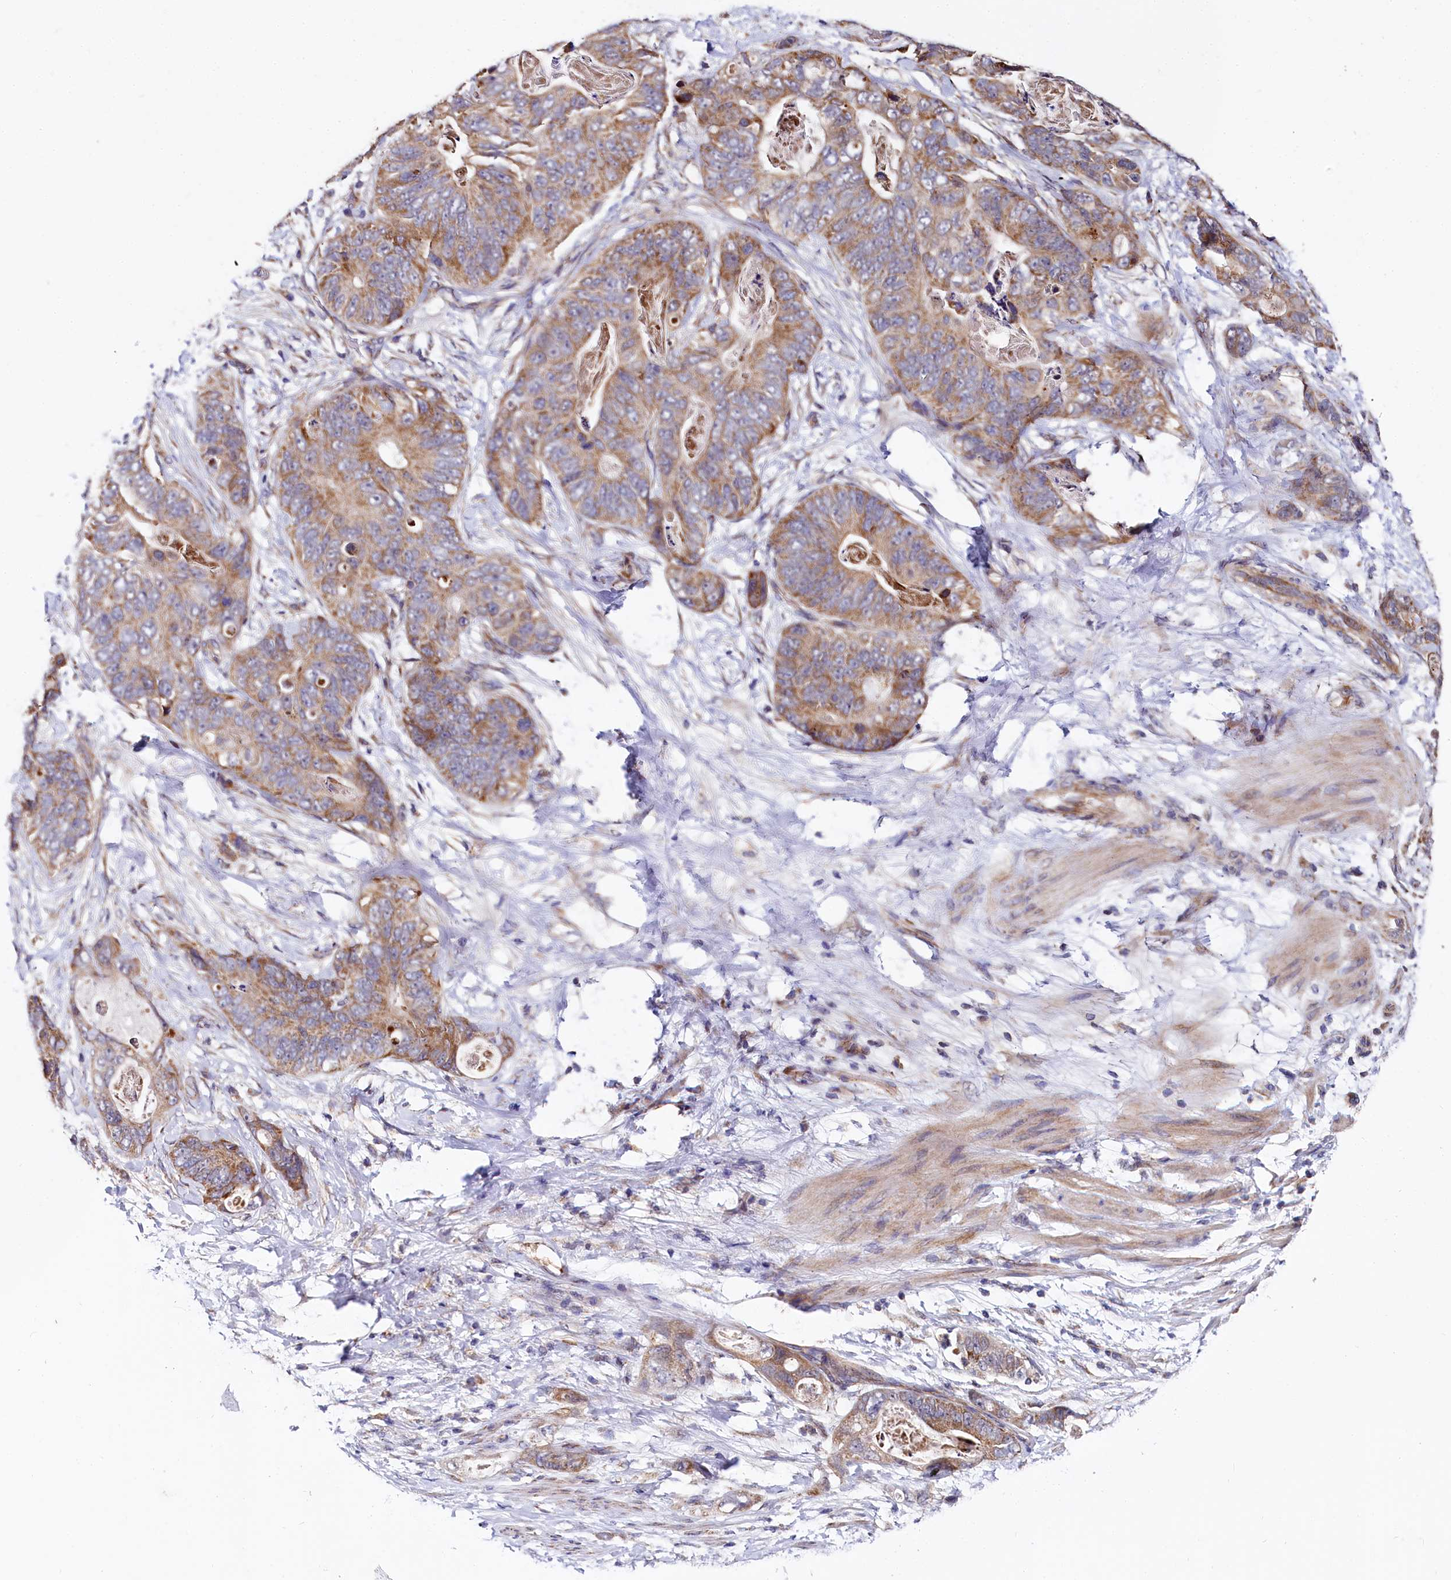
{"staining": {"intensity": "moderate", "quantity": ">75%", "location": "cytoplasmic/membranous"}, "tissue": "stomach cancer", "cell_type": "Tumor cells", "image_type": "cancer", "snomed": [{"axis": "morphology", "description": "Adenocarcinoma, NOS"}, {"axis": "topography", "description": "Stomach"}], "caption": "IHC of human adenocarcinoma (stomach) displays medium levels of moderate cytoplasmic/membranous expression in approximately >75% of tumor cells.", "gene": "SPRYD3", "patient": {"sex": "female", "age": 89}}